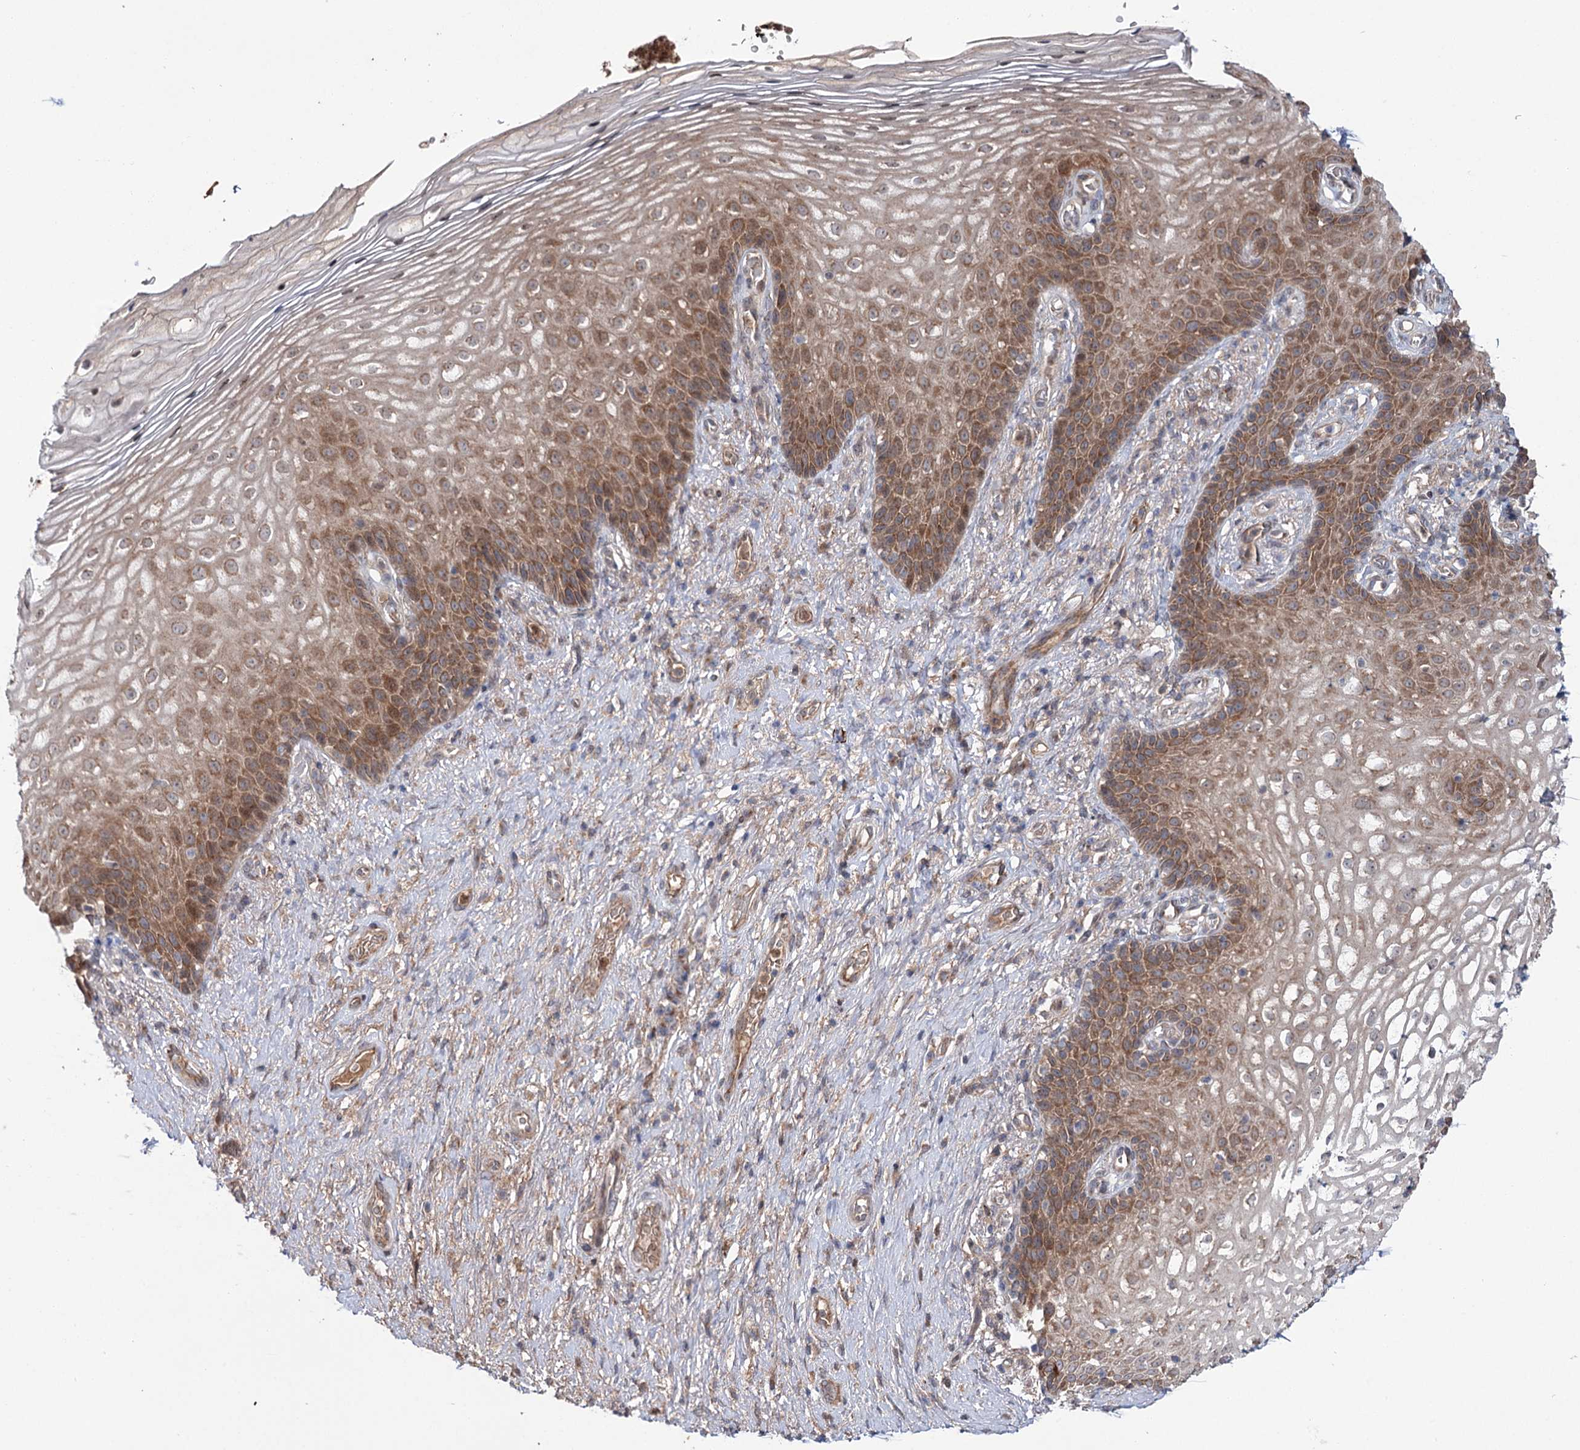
{"staining": {"intensity": "moderate", "quantity": ">75%", "location": "cytoplasmic/membranous"}, "tissue": "vagina", "cell_type": "Squamous epithelial cells", "image_type": "normal", "snomed": [{"axis": "morphology", "description": "Normal tissue, NOS"}, {"axis": "topography", "description": "Vagina"}], "caption": "IHC (DAB (3,3'-diaminobenzidine)) staining of benign human vagina demonstrates moderate cytoplasmic/membranous protein staining in about >75% of squamous epithelial cells. (DAB IHC, brown staining for protein, blue staining for nuclei).", "gene": "PTPN3", "patient": {"sex": "female", "age": 60}}